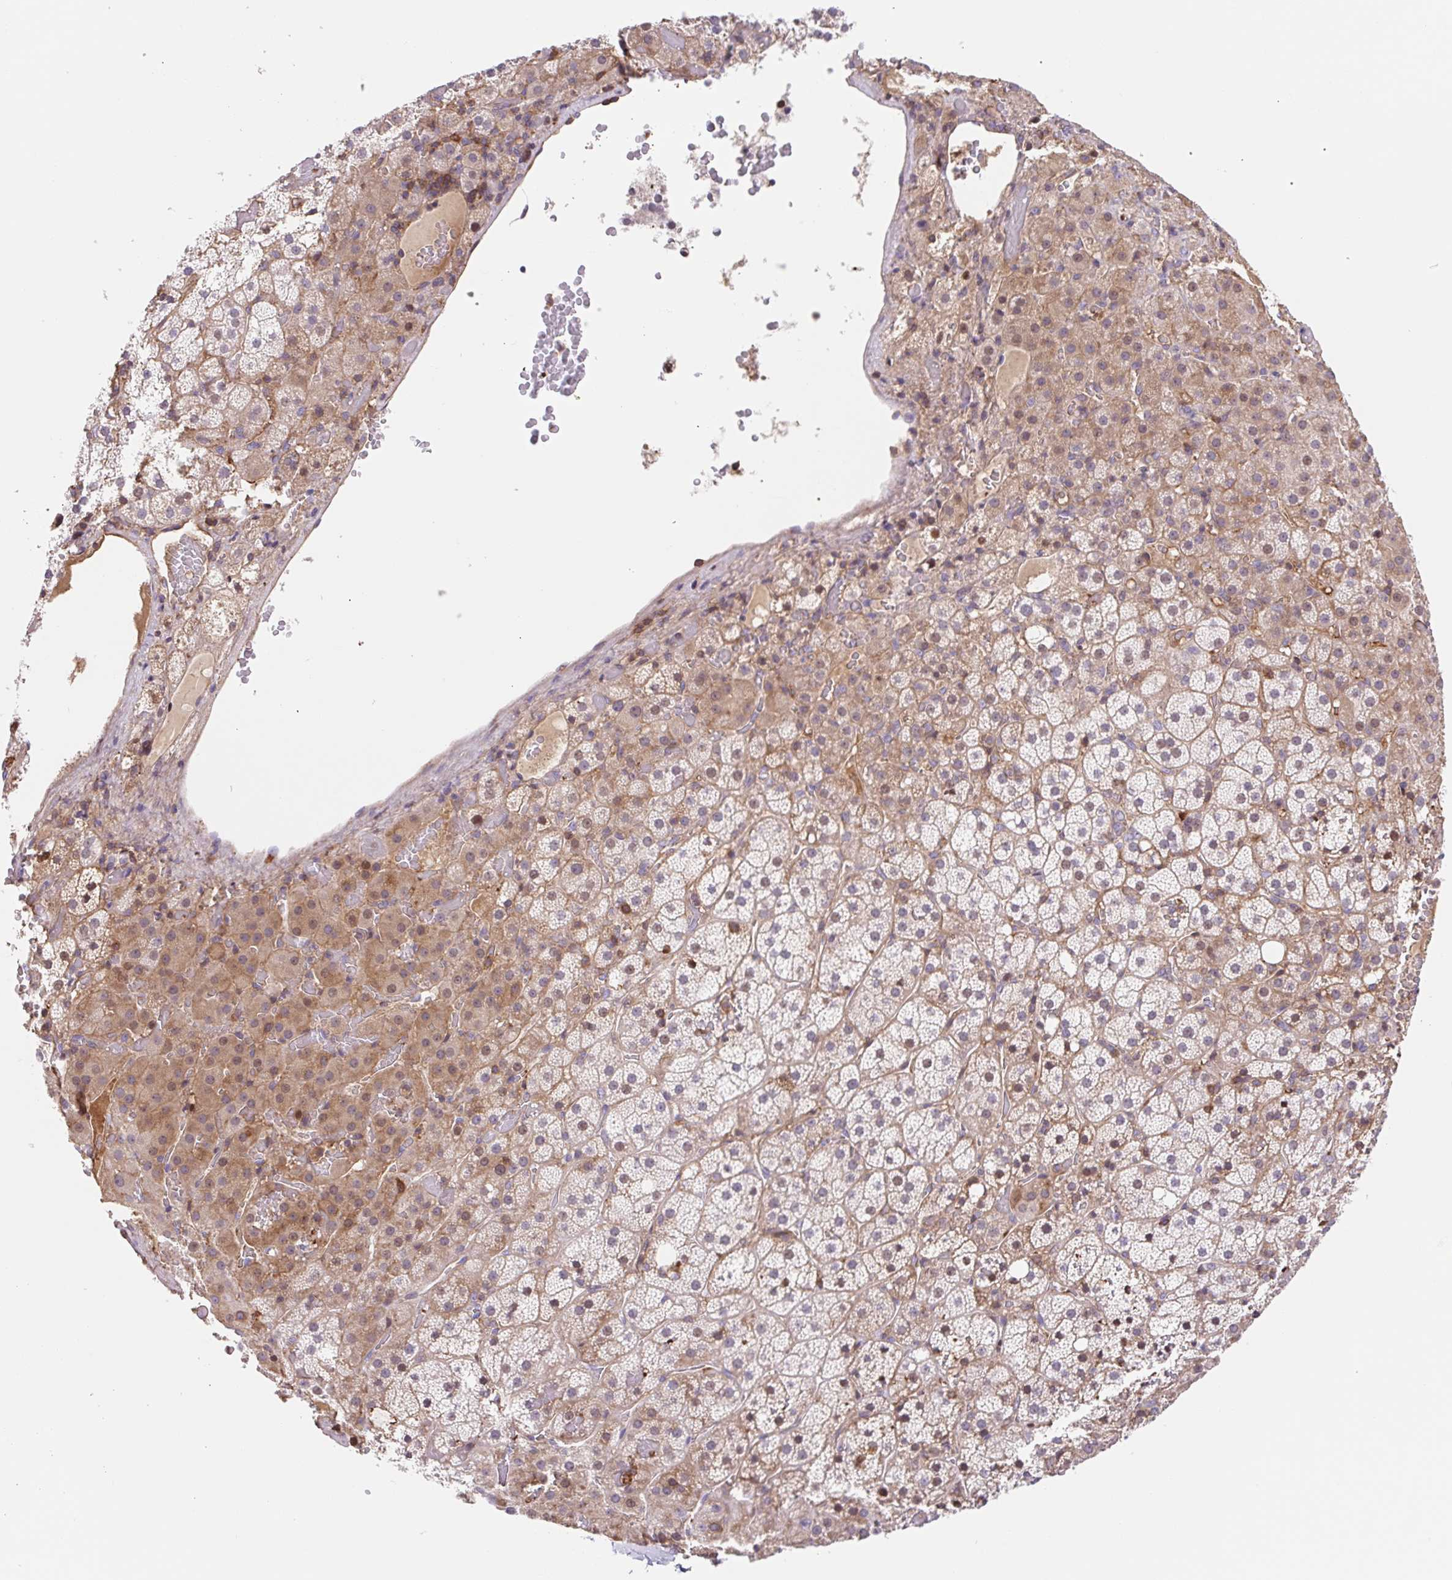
{"staining": {"intensity": "moderate", "quantity": "<25%", "location": "cytoplasmic/membranous,nuclear"}, "tissue": "adrenal gland", "cell_type": "Glandular cells", "image_type": "normal", "snomed": [{"axis": "morphology", "description": "Normal tissue, NOS"}, {"axis": "topography", "description": "Adrenal gland"}], "caption": "A brown stain highlights moderate cytoplasmic/membranous,nuclear expression of a protein in glandular cells of benign human adrenal gland.", "gene": "TPRG1", "patient": {"sex": "male", "age": 53}}